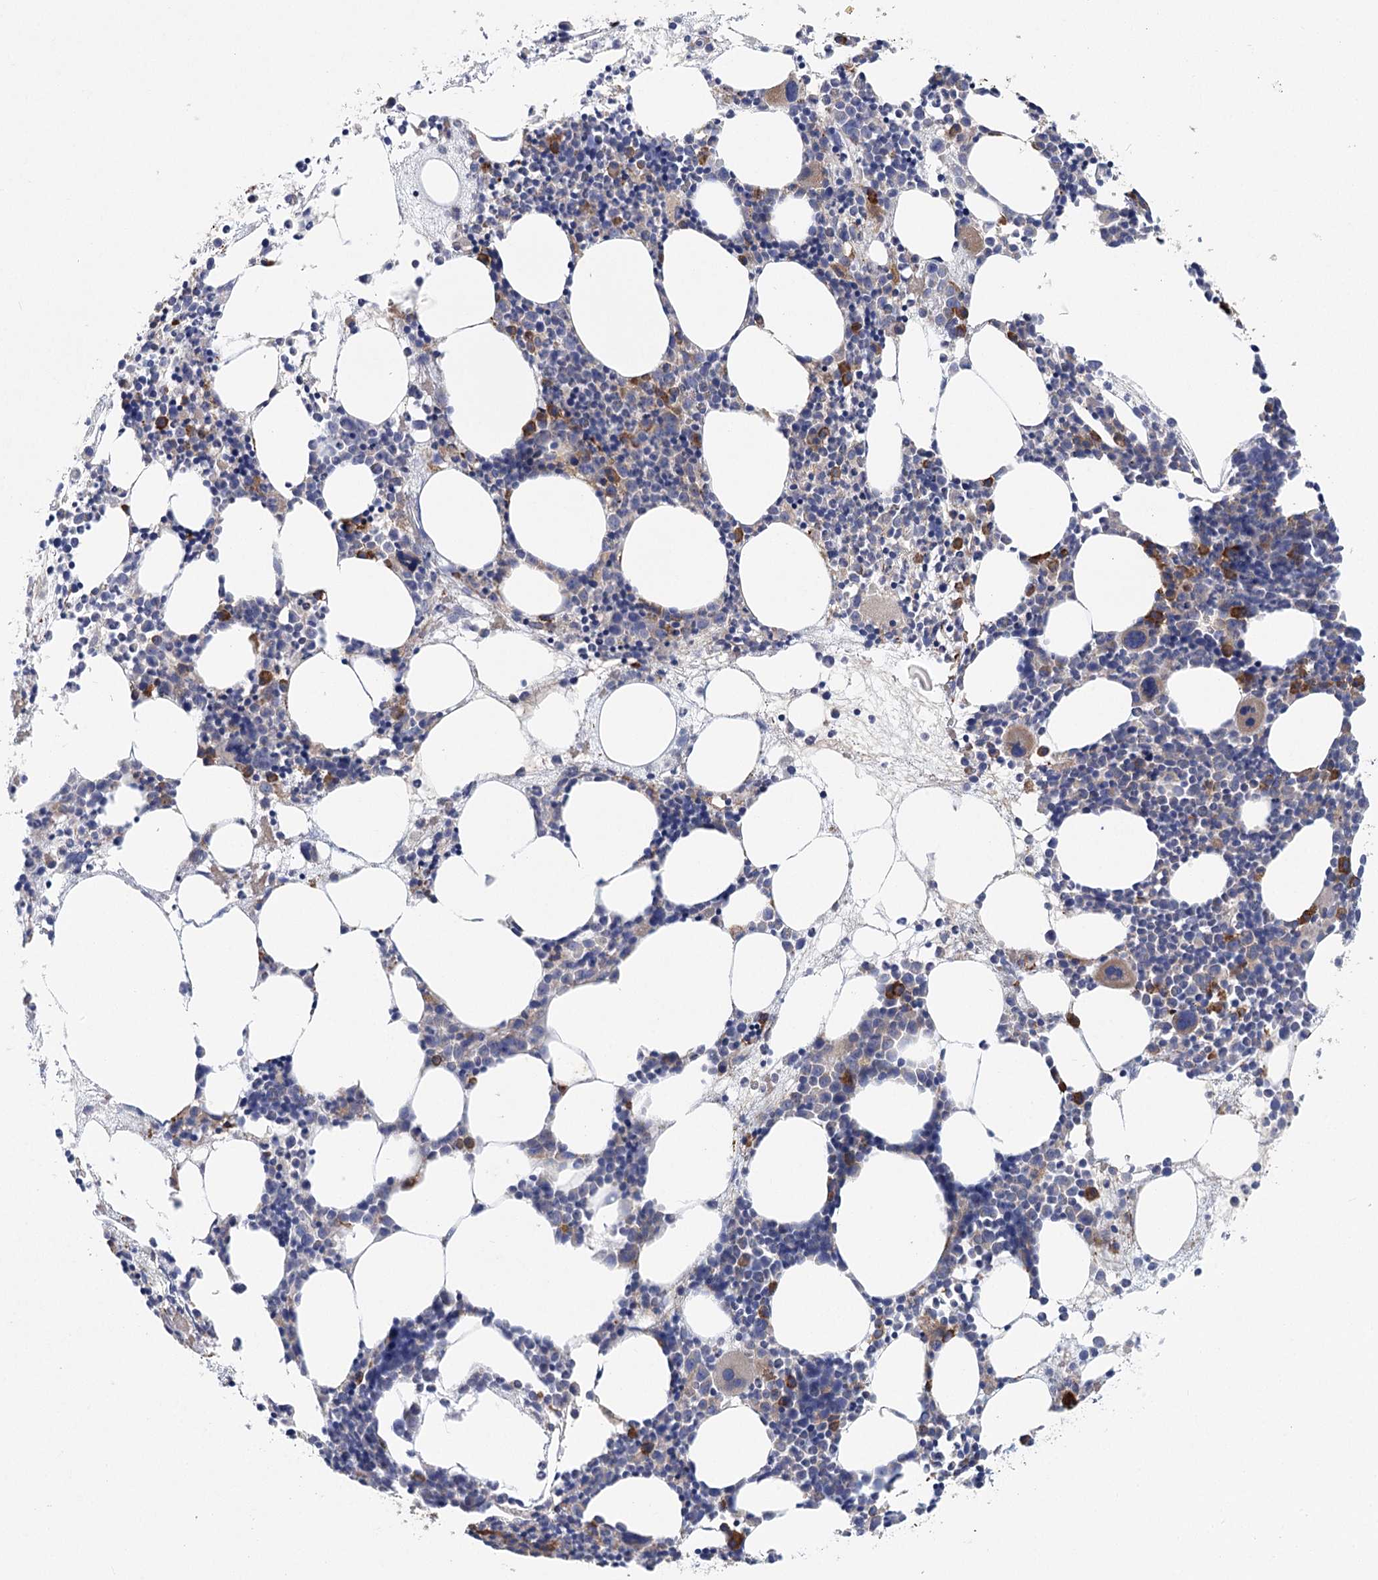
{"staining": {"intensity": "strong", "quantity": "<25%", "location": "cytoplasmic/membranous"}, "tissue": "bone marrow", "cell_type": "Hematopoietic cells", "image_type": "normal", "snomed": [{"axis": "morphology", "description": "Normal tissue, NOS"}, {"axis": "topography", "description": "Bone marrow"}], "caption": "Immunohistochemistry of normal bone marrow displays medium levels of strong cytoplasmic/membranous expression in approximately <25% of hematopoietic cells.", "gene": "METTL24", "patient": {"sex": "female", "age": 89}}